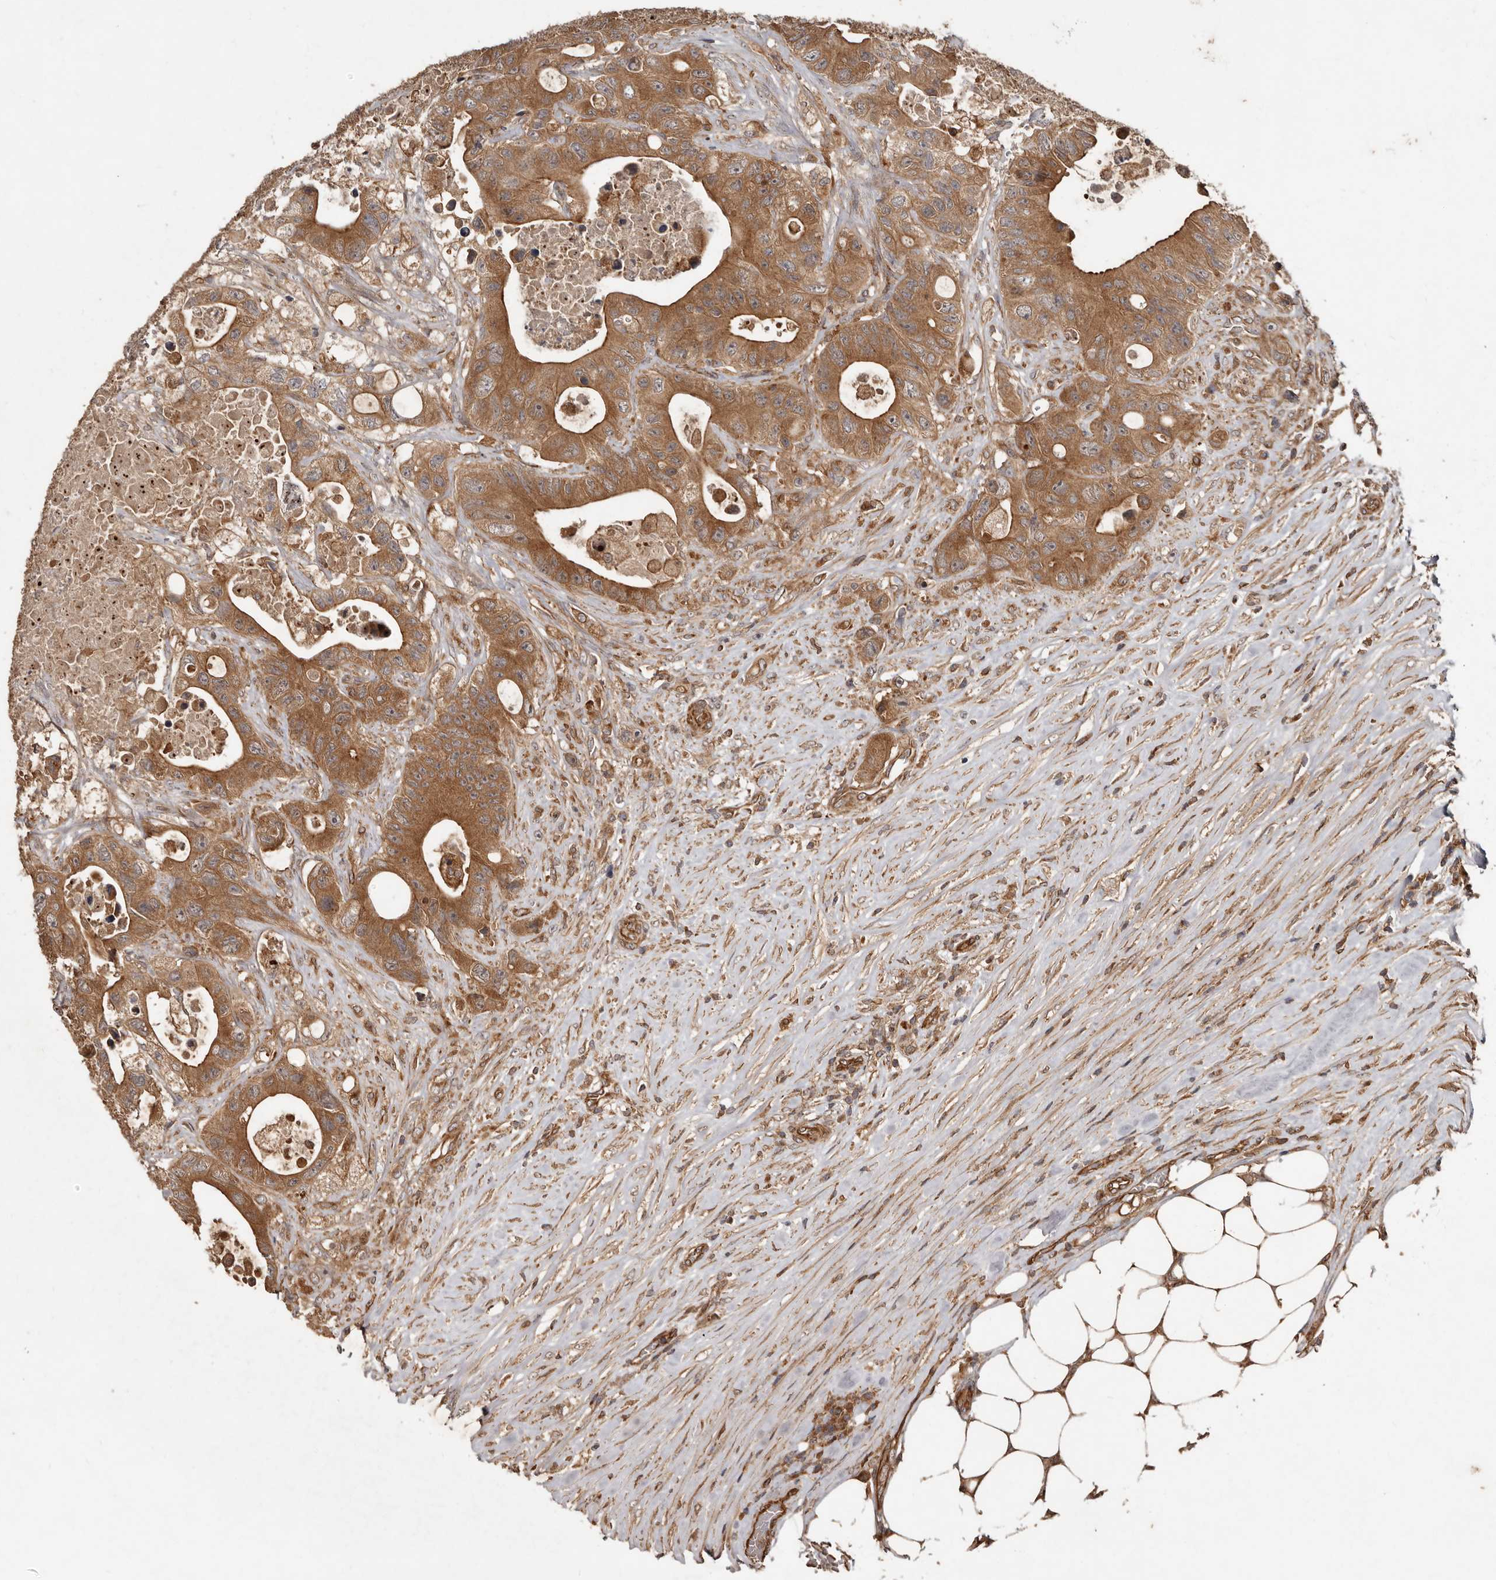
{"staining": {"intensity": "moderate", "quantity": ">75%", "location": "cytoplasmic/membranous"}, "tissue": "colorectal cancer", "cell_type": "Tumor cells", "image_type": "cancer", "snomed": [{"axis": "morphology", "description": "Adenocarcinoma, NOS"}, {"axis": "topography", "description": "Colon"}], "caption": "Moderate cytoplasmic/membranous positivity is seen in about >75% of tumor cells in adenocarcinoma (colorectal).", "gene": "STK36", "patient": {"sex": "female", "age": 46}}